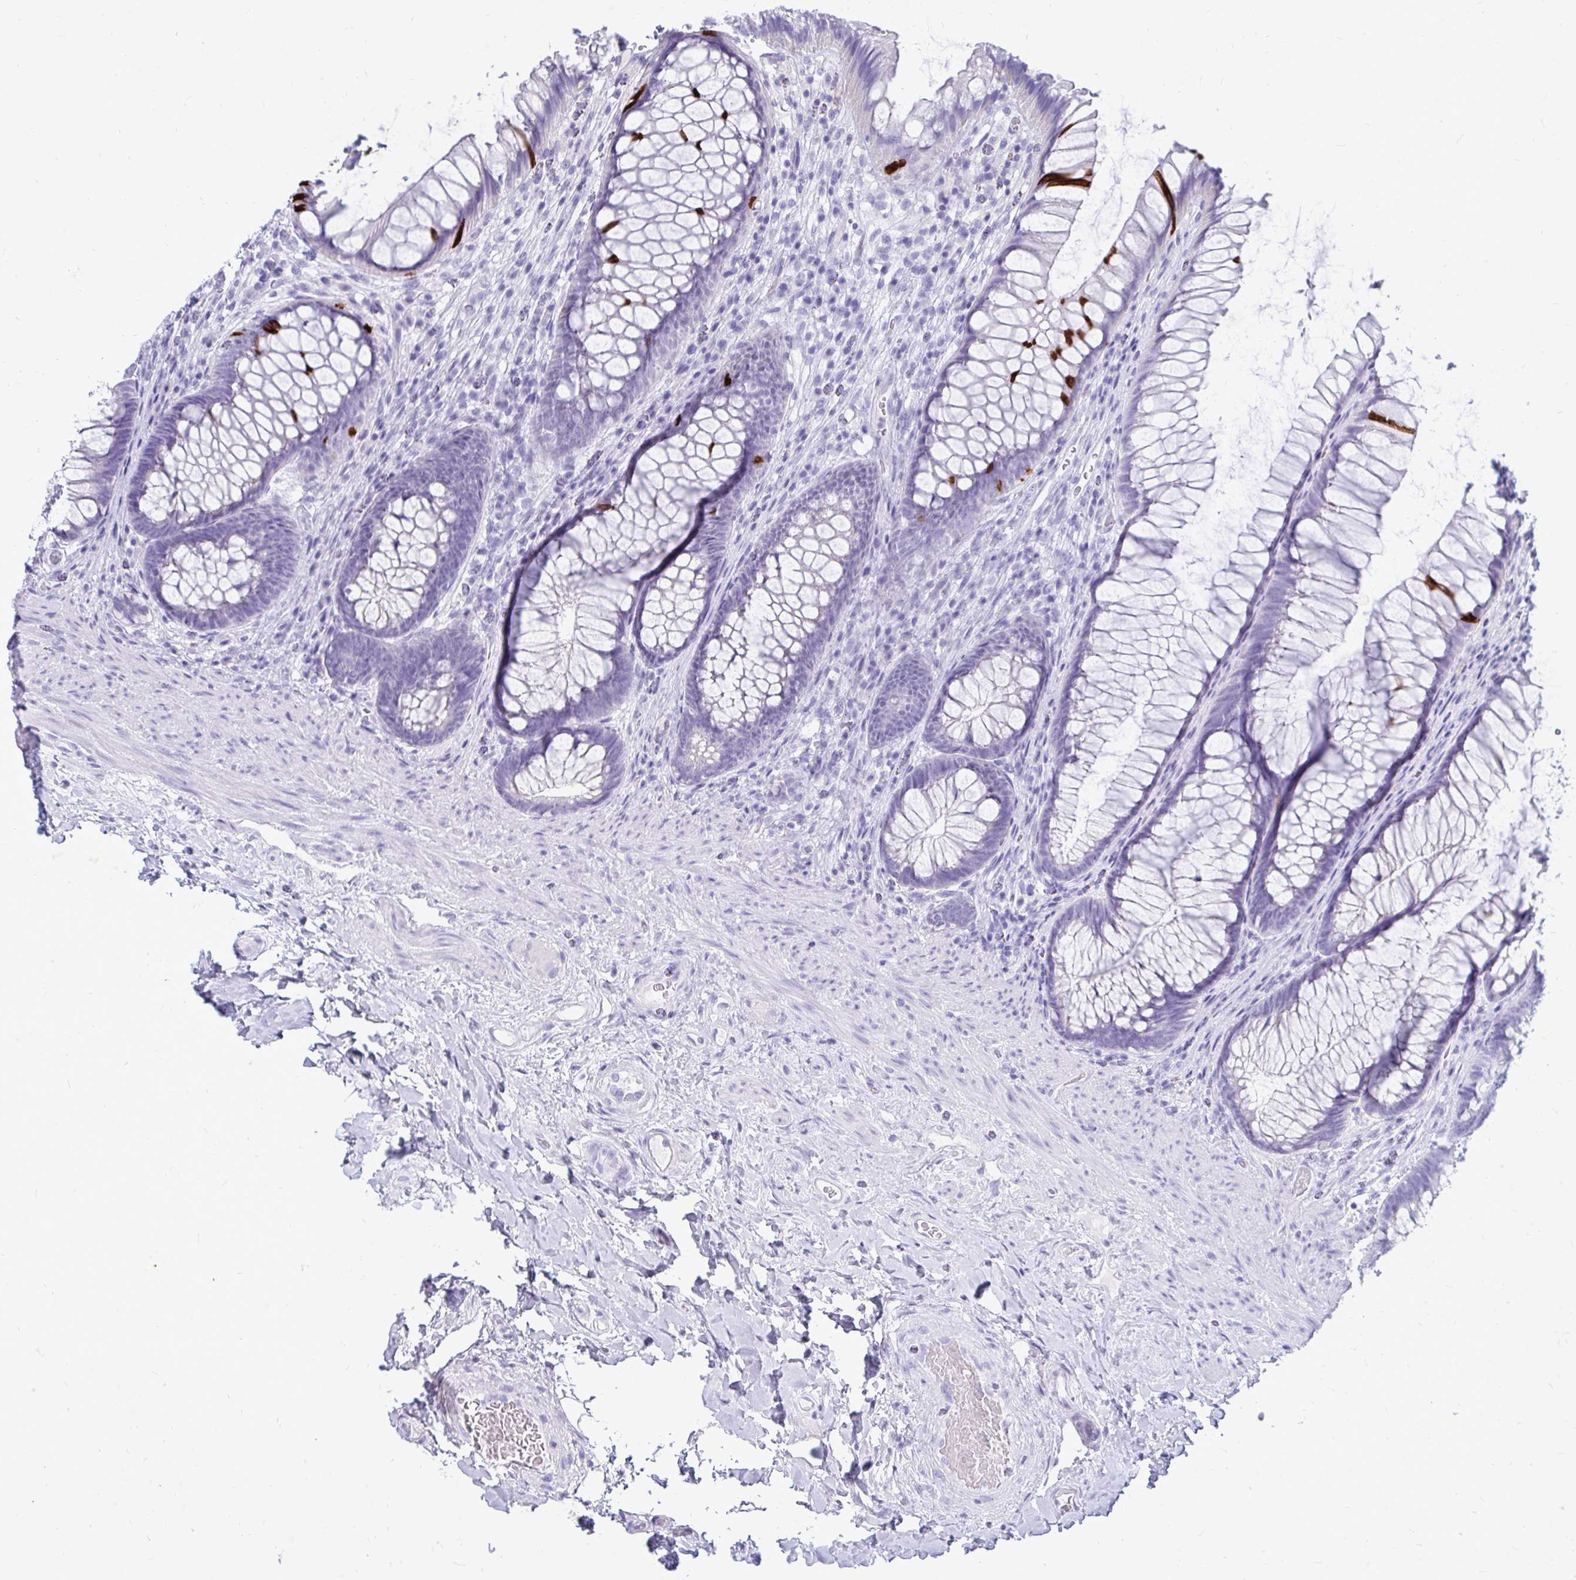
{"staining": {"intensity": "strong", "quantity": "<25%", "location": "cytoplasmic/membranous"}, "tissue": "rectum", "cell_type": "Glandular cells", "image_type": "normal", "snomed": [{"axis": "morphology", "description": "Normal tissue, NOS"}, {"axis": "topography", "description": "Rectum"}], "caption": "This is a micrograph of IHC staining of unremarkable rectum, which shows strong positivity in the cytoplasmic/membranous of glandular cells.", "gene": "NANOGNB", "patient": {"sex": "male", "age": 53}}